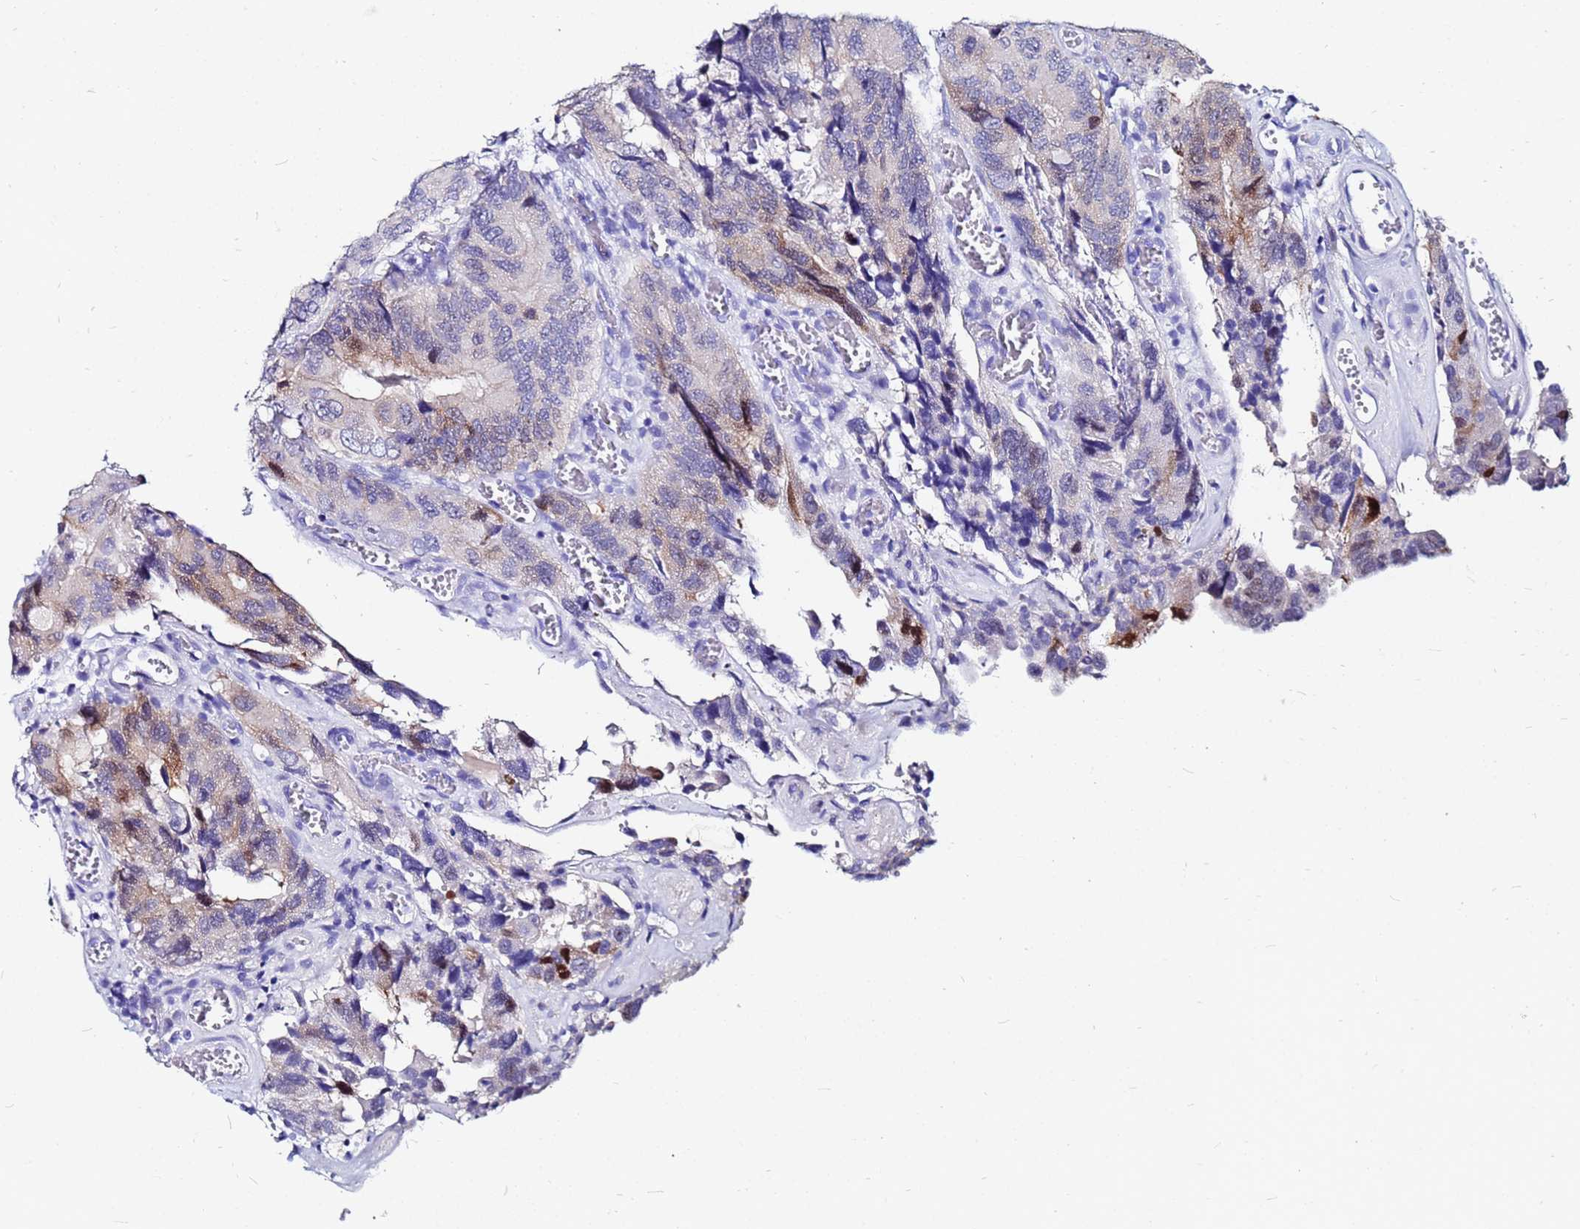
{"staining": {"intensity": "weak", "quantity": "<25%", "location": "cytoplasmic/membranous"}, "tissue": "colorectal cancer", "cell_type": "Tumor cells", "image_type": "cancer", "snomed": [{"axis": "morphology", "description": "Adenocarcinoma, NOS"}, {"axis": "topography", "description": "Colon"}], "caption": "High power microscopy micrograph of an immunohistochemistry (IHC) image of colorectal adenocarcinoma, revealing no significant staining in tumor cells. The staining is performed using DAB (3,3'-diaminobenzidine) brown chromogen with nuclei counter-stained in using hematoxylin.", "gene": "PPP1R14C", "patient": {"sex": "male", "age": 84}}